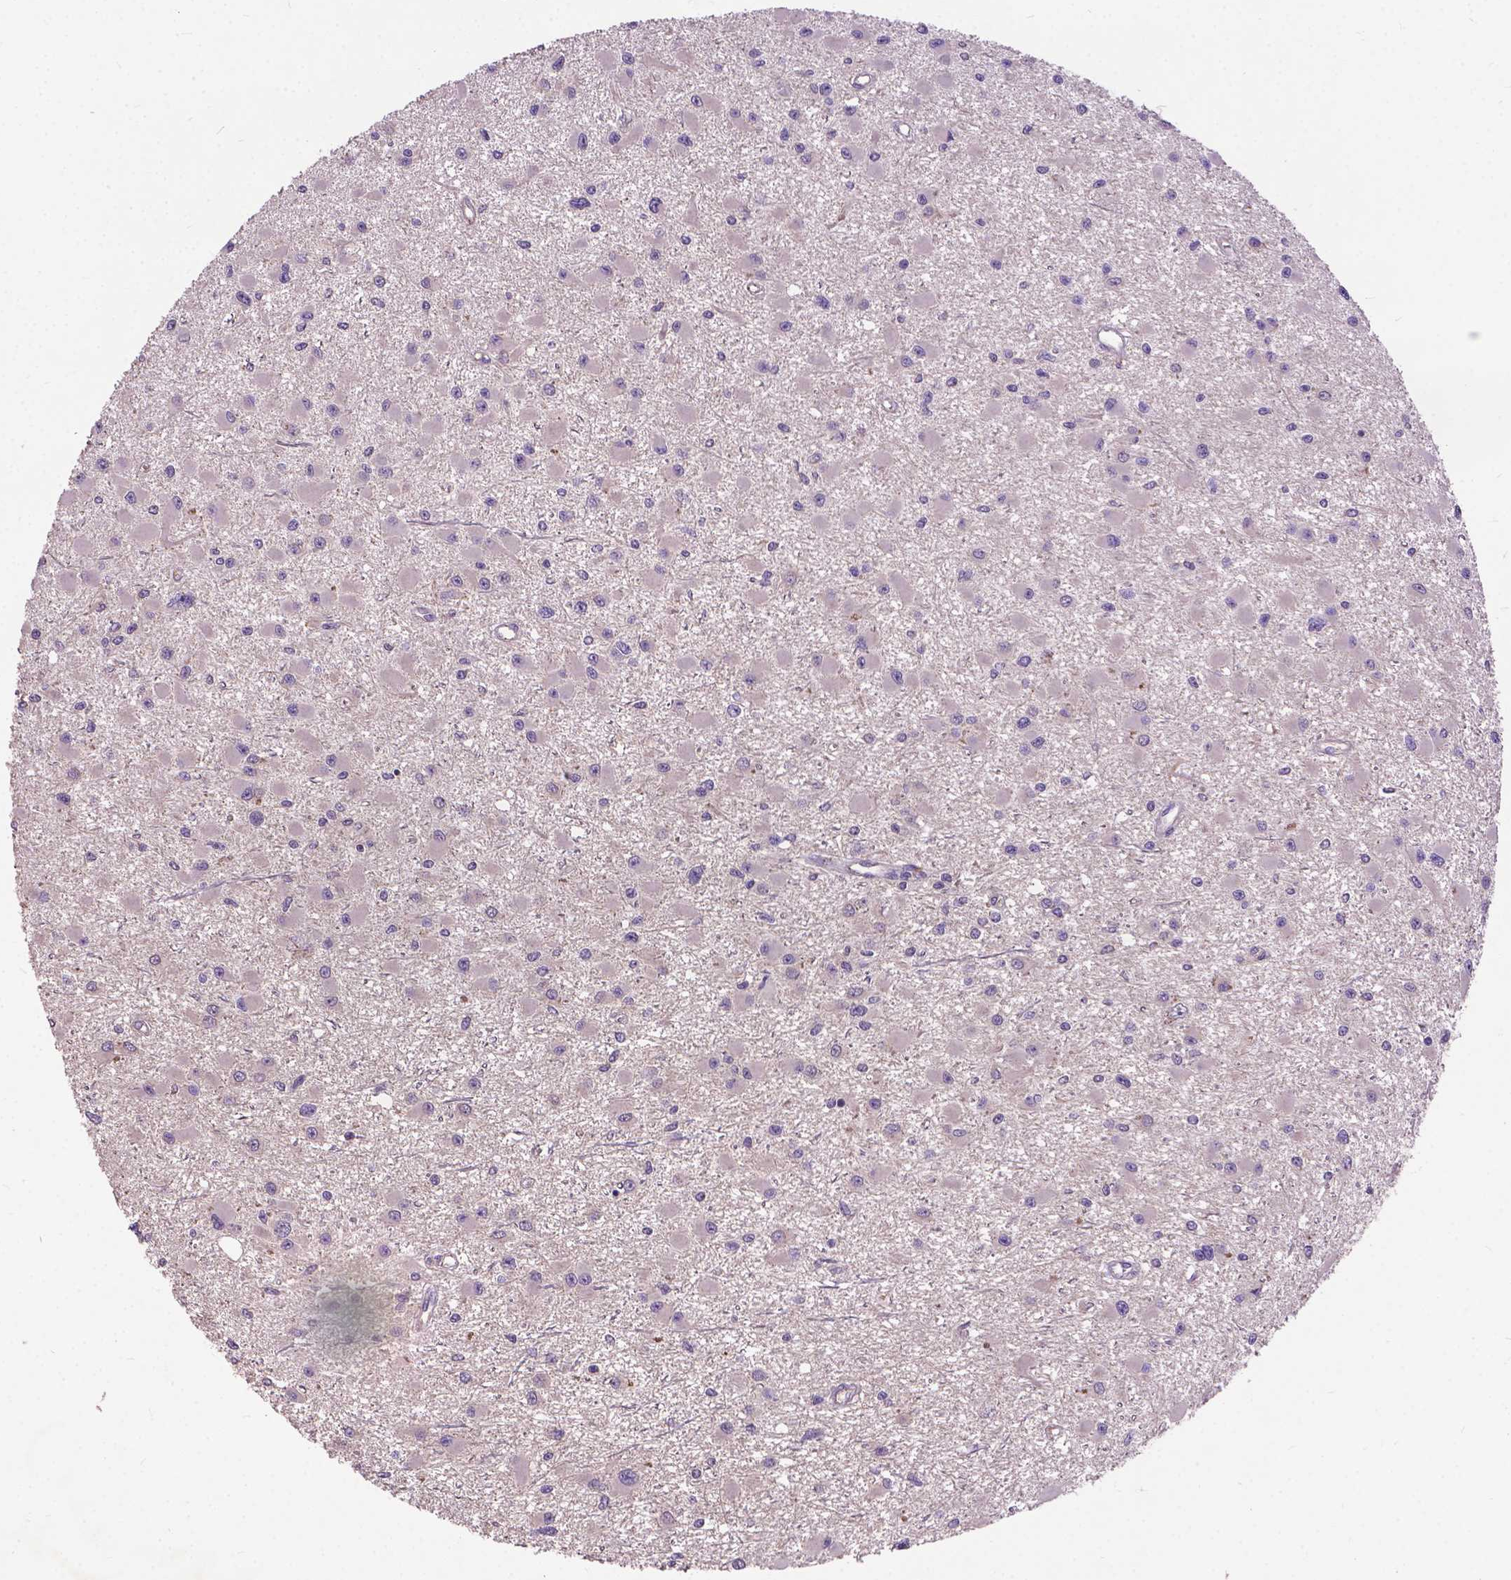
{"staining": {"intensity": "negative", "quantity": "none", "location": "none"}, "tissue": "glioma", "cell_type": "Tumor cells", "image_type": "cancer", "snomed": [{"axis": "morphology", "description": "Glioma, malignant, High grade"}, {"axis": "topography", "description": "Brain"}], "caption": "Glioma was stained to show a protein in brown. There is no significant staining in tumor cells. (DAB IHC with hematoxylin counter stain).", "gene": "ZNF337", "patient": {"sex": "male", "age": 54}}